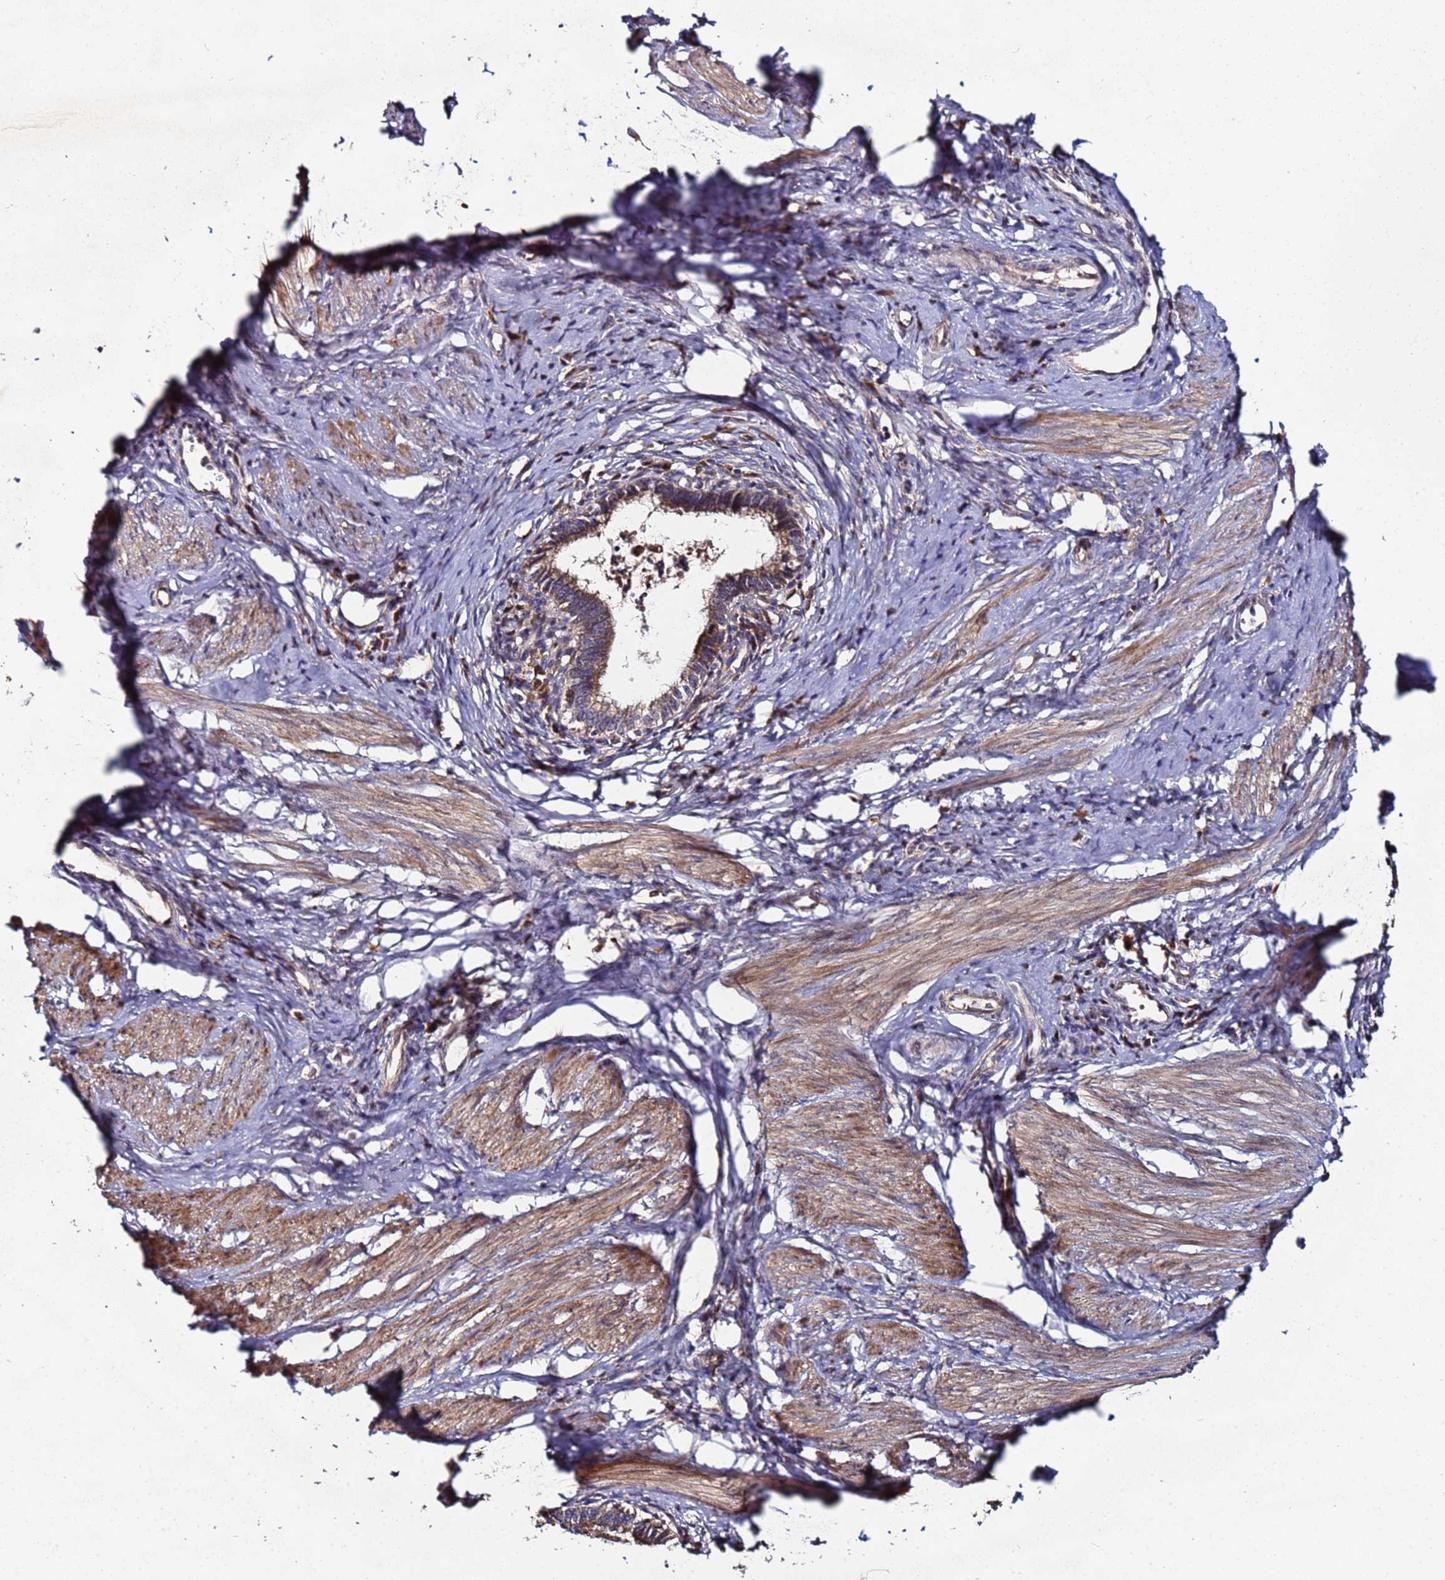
{"staining": {"intensity": "moderate", "quantity": ">75%", "location": "cytoplasmic/membranous"}, "tissue": "cervical cancer", "cell_type": "Tumor cells", "image_type": "cancer", "snomed": [{"axis": "morphology", "description": "Adenocarcinoma, NOS"}, {"axis": "topography", "description": "Cervix"}], "caption": "This micrograph demonstrates adenocarcinoma (cervical) stained with IHC to label a protein in brown. The cytoplasmic/membranous of tumor cells show moderate positivity for the protein. Nuclei are counter-stained blue.", "gene": "OSER1", "patient": {"sex": "female", "age": 36}}